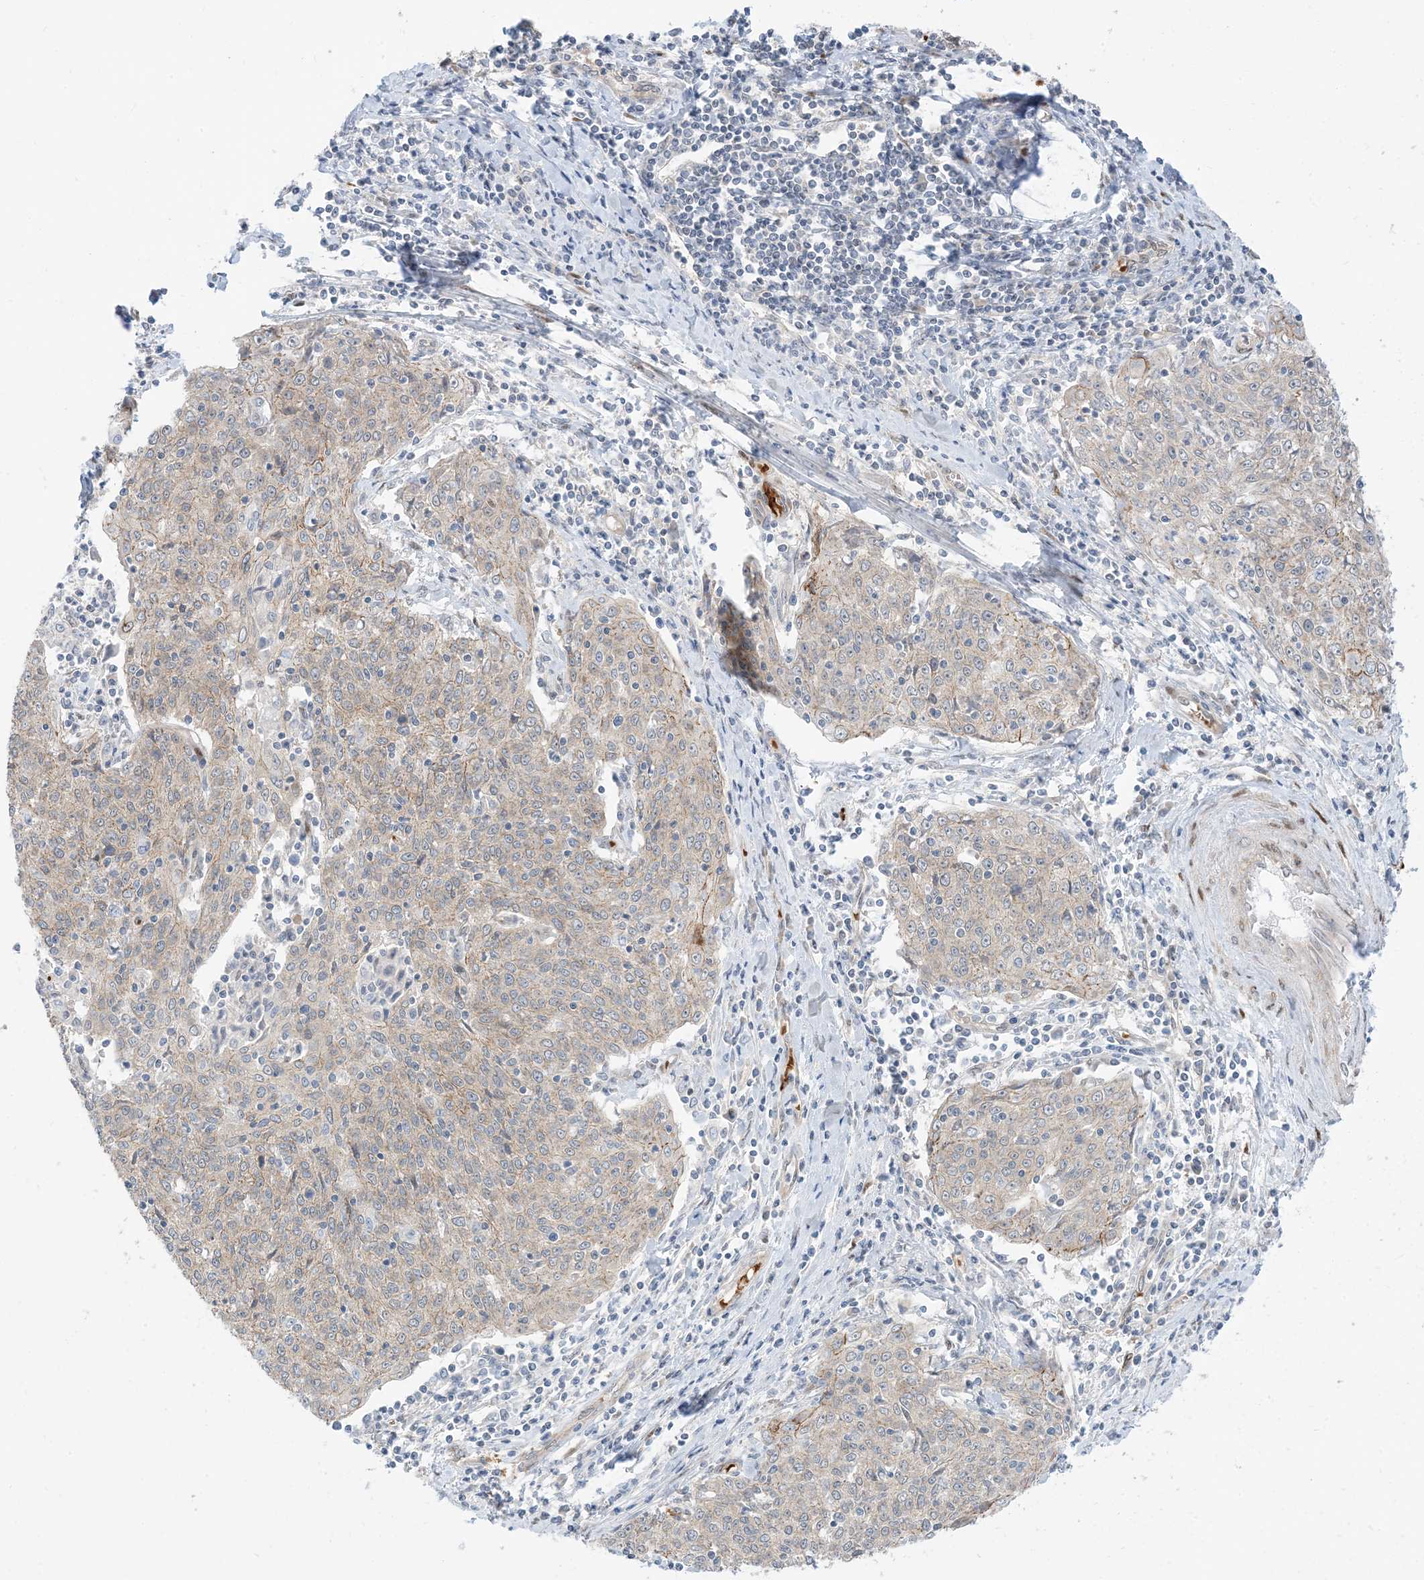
{"staining": {"intensity": "weak", "quantity": "25%-75%", "location": "cytoplasmic/membranous"}, "tissue": "cervical cancer", "cell_type": "Tumor cells", "image_type": "cancer", "snomed": [{"axis": "morphology", "description": "Squamous cell carcinoma, NOS"}, {"axis": "topography", "description": "Cervix"}], "caption": "Tumor cells demonstrate low levels of weak cytoplasmic/membranous staining in approximately 25%-75% of cells in cervical squamous cell carcinoma. The protein of interest is stained brown, and the nuclei are stained in blue (DAB IHC with brightfield microscopy, high magnification).", "gene": "RIN1", "patient": {"sex": "female", "age": 48}}